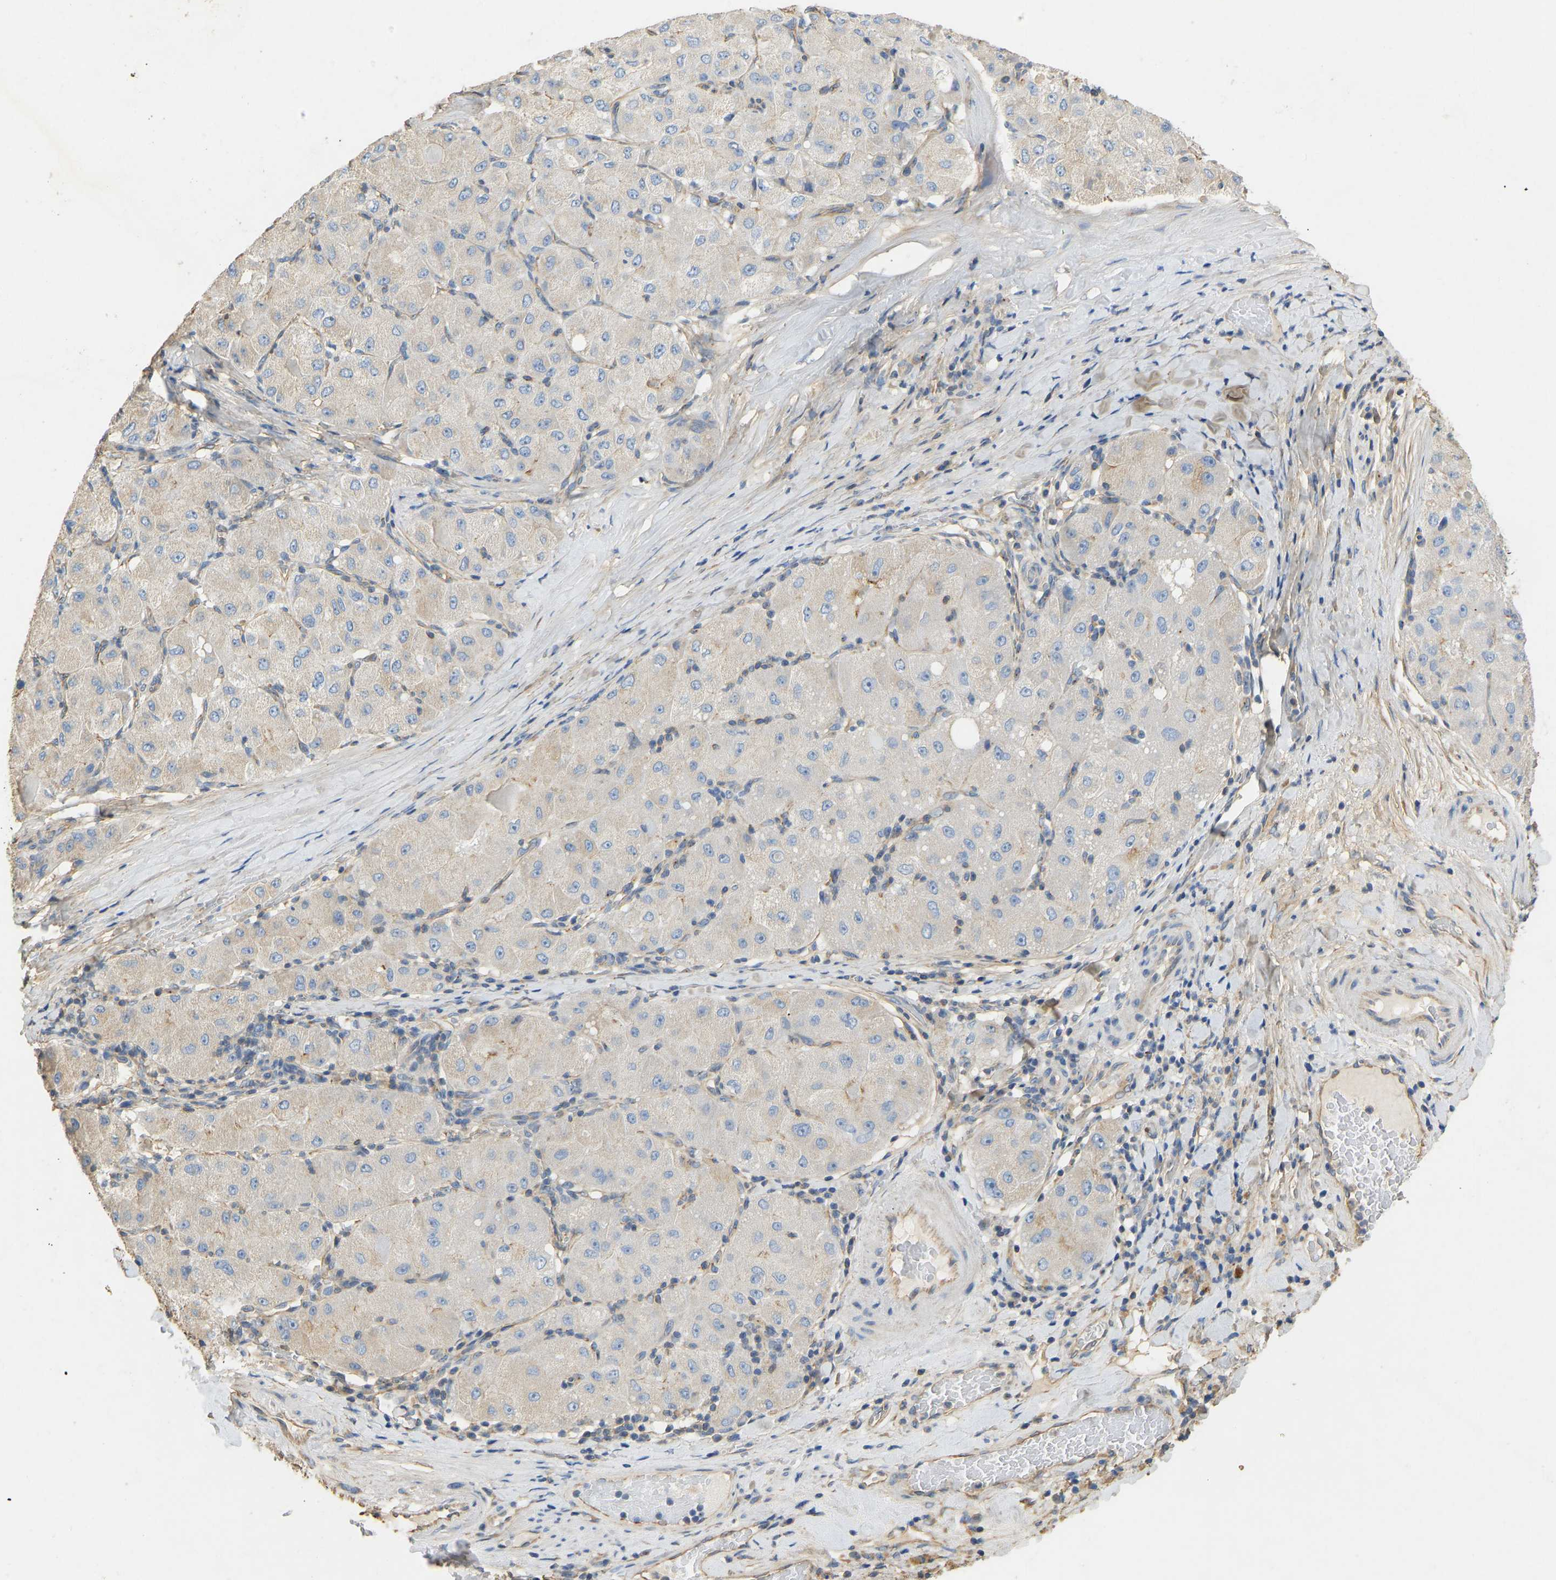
{"staining": {"intensity": "weak", "quantity": "<25%", "location": "cytoplasmic/membranous"}, "tissue": "liver cancer", "cell_type": "Tumor cells", "image_type": "cancer", "snomed": [{"axis": "morphology", "description": "Carcinoma, Hepatocellular, NOS"}, {"axis": "topography", "description": "Liver"}], "caption": "A micrograph of human liver hepatocellular carcinoma is negative for staining in tumor cells.", "gene": "TECTA", "patient": {"sex": "male", "age": 80}}